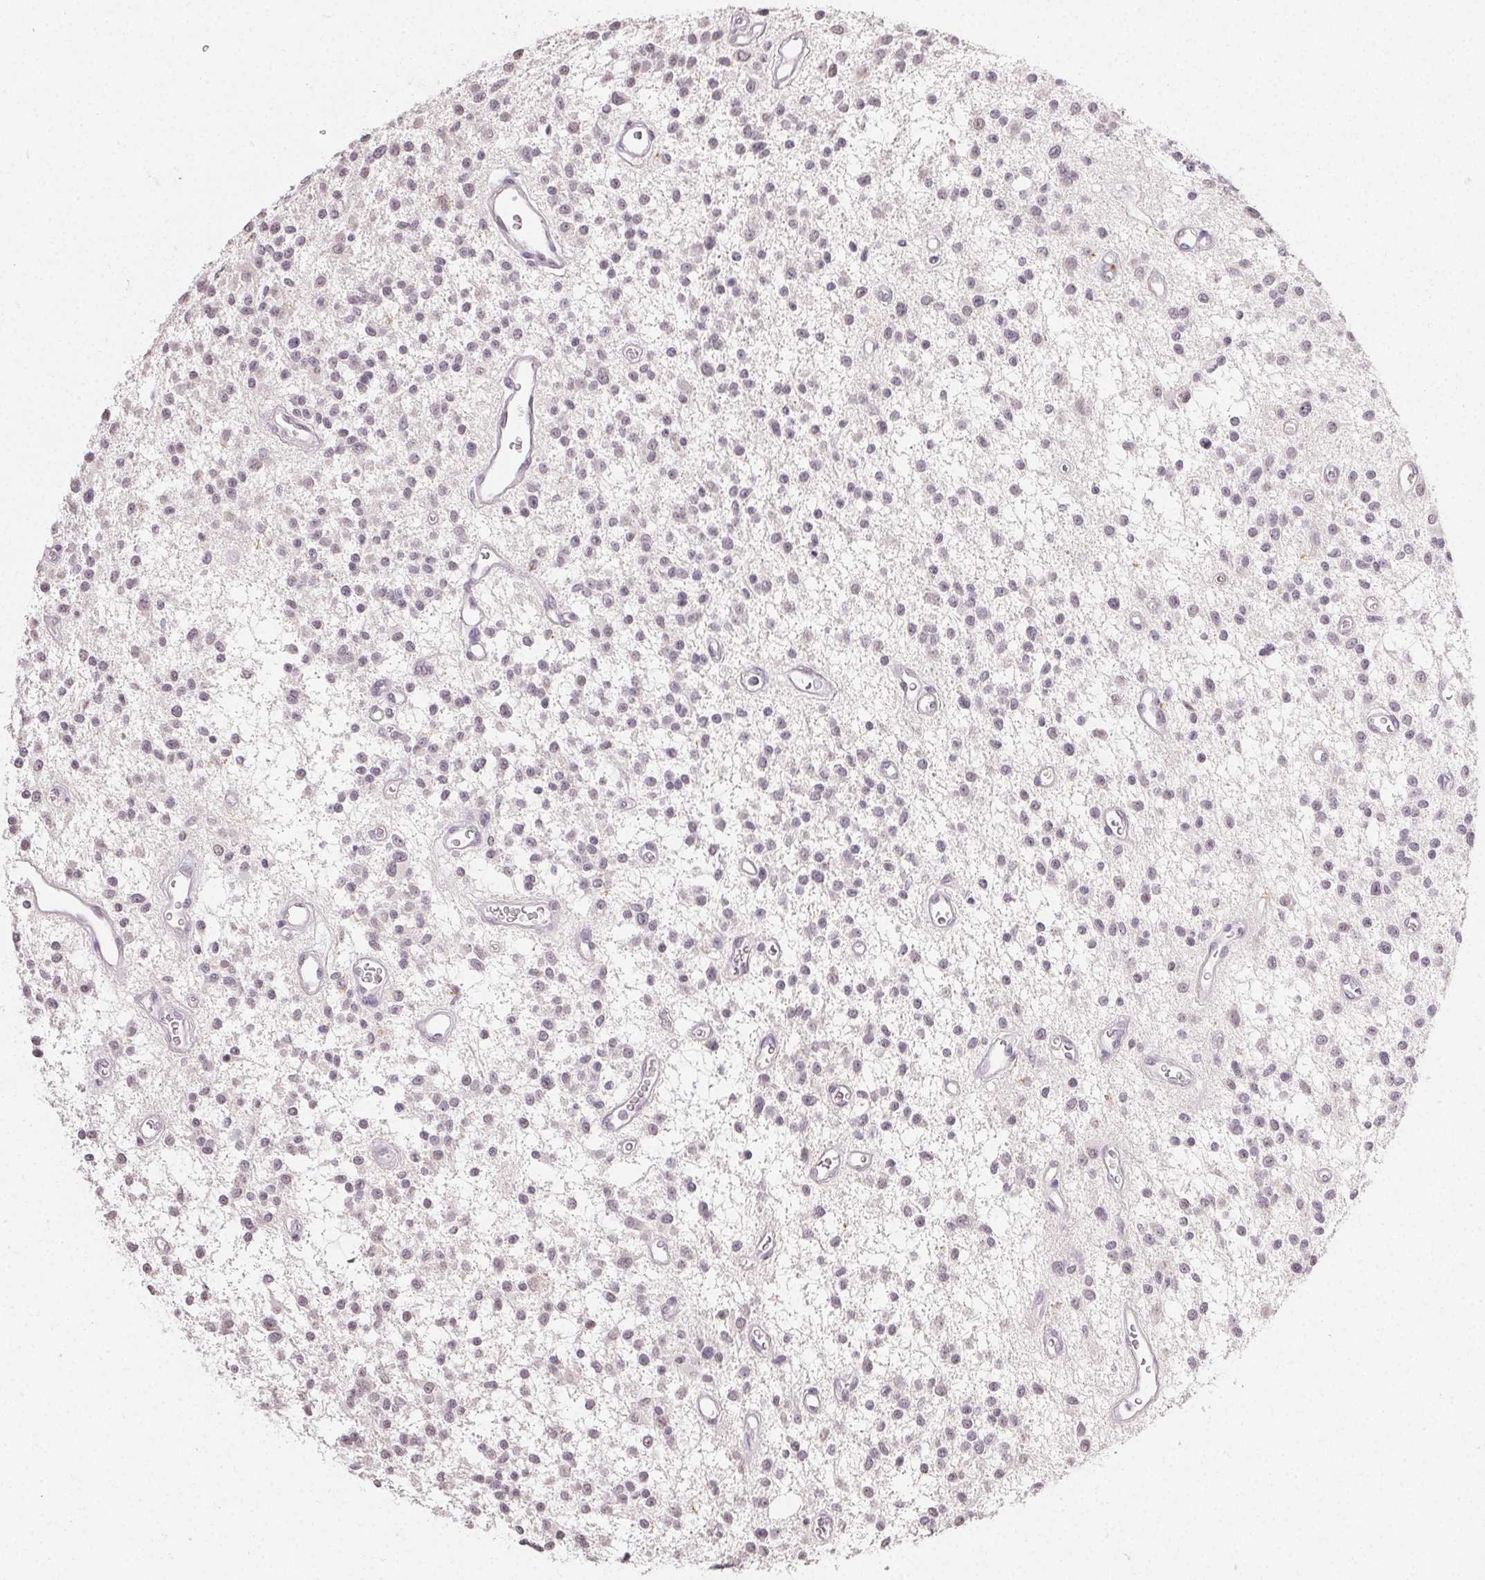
{"staining": {"intensity": "negative", "quantity": "none", "location": "none"}, "tissue": "glioma", "cell_type": "Tumor cells", "image_type": "cancer", "snomed": [{"axis": "morphology", "description": "Glioma, malignant, Low grade"}, {"axis": "topography", "description": "Brain"}], "caption": "The immunohistochemistry (IHC) photomicrograph has no significant staining in tumor cells of glioma tissue.", "gene": "TMEM174", "patient": {"sex": "male", "age": 43}}